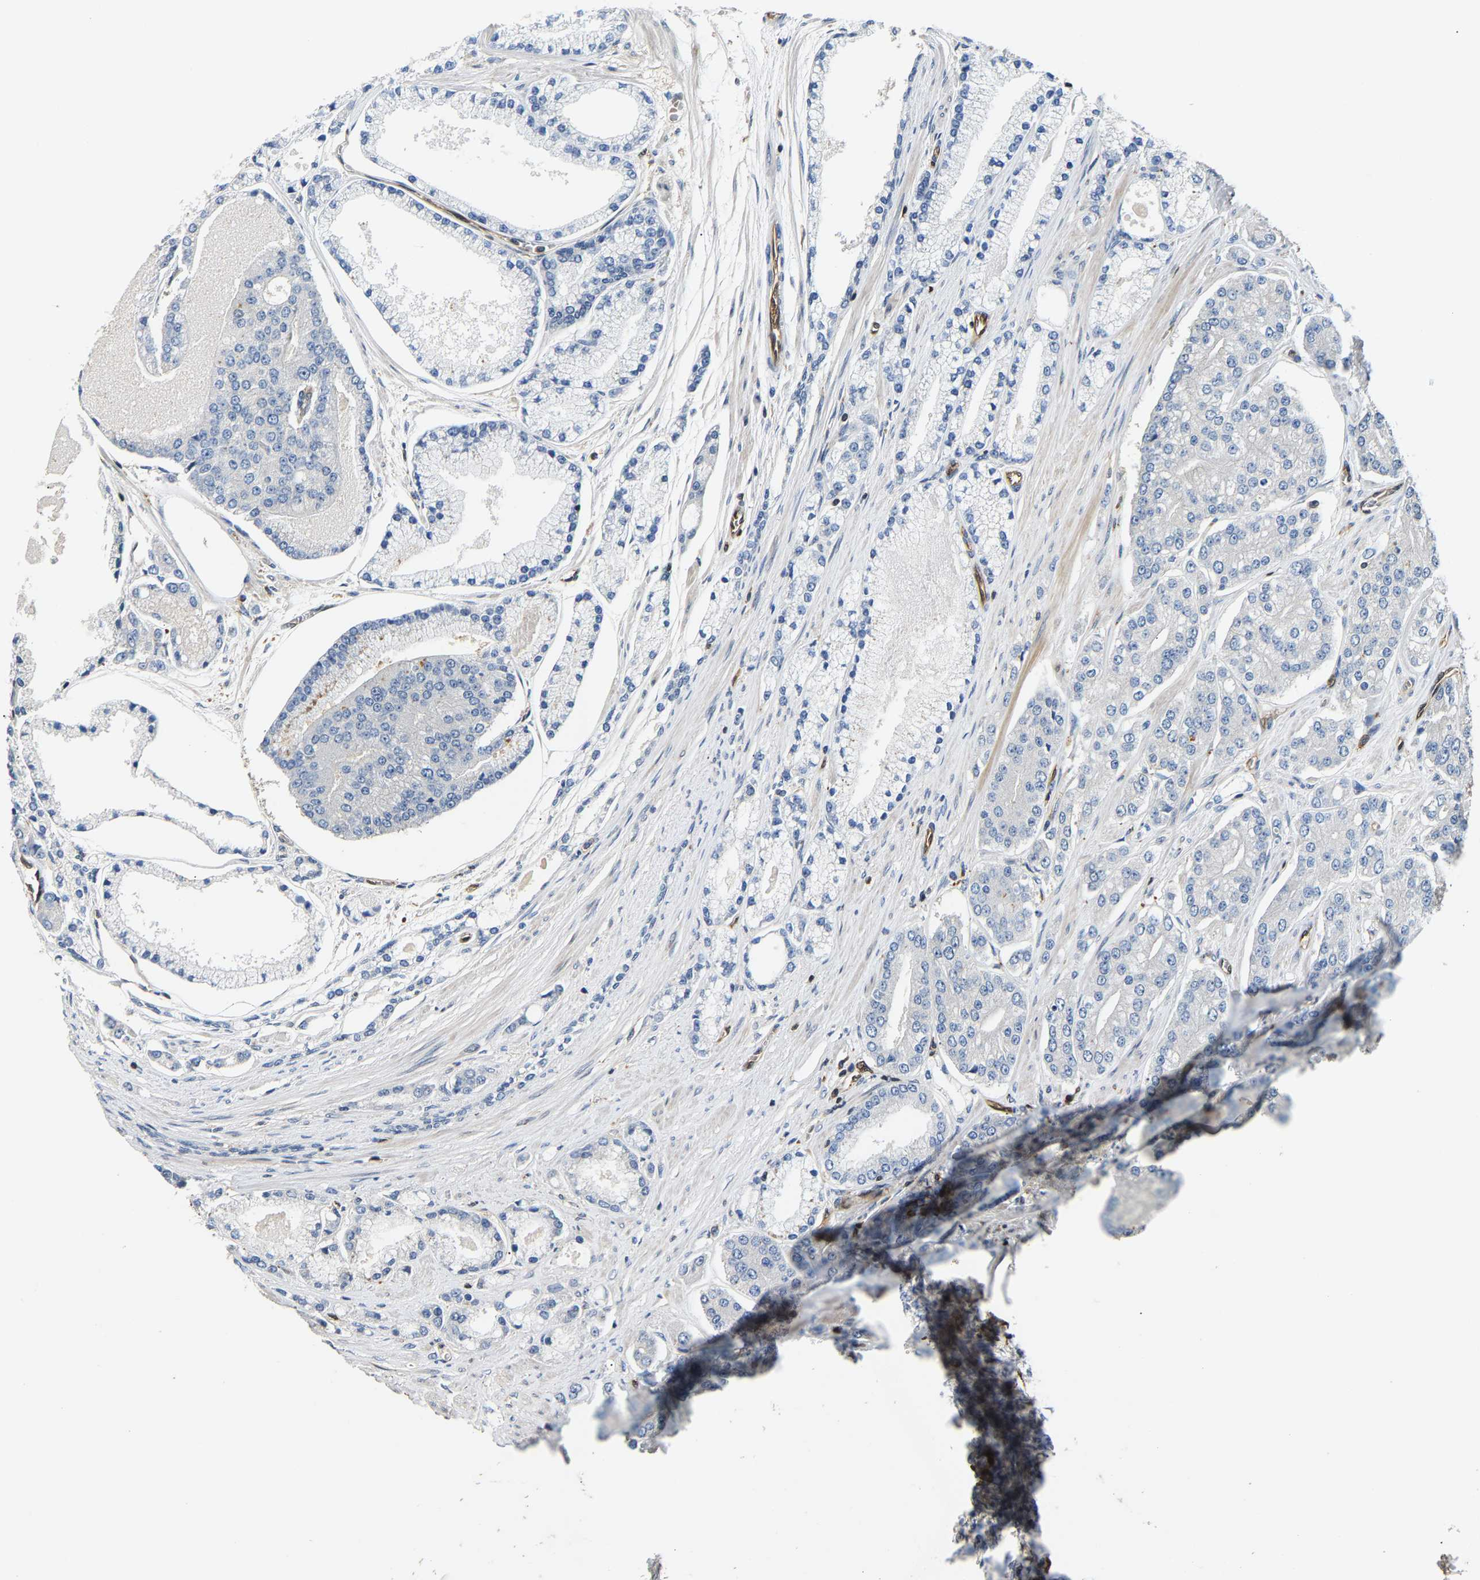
{"staining": {"intensity": "negative", "quantity": "none", "location": "none"}, "tissue": "prostate cancer", "cell_type": "Tumor cells", "image_type": "cancer", "snomed": [{"axis": "morphology", "description": "Adenocarcinoma, High grade"}, {"axis": "topography", "description": "Prostate"}], "caption": "This is a photomicrograph of immunohistochemistry staining of prostate cancer (high-grade adenocarcinoma), which shows no staining in tumor cells.", "gene": "GIMAP7", "patient": {"sex": "male", "age": 71}}